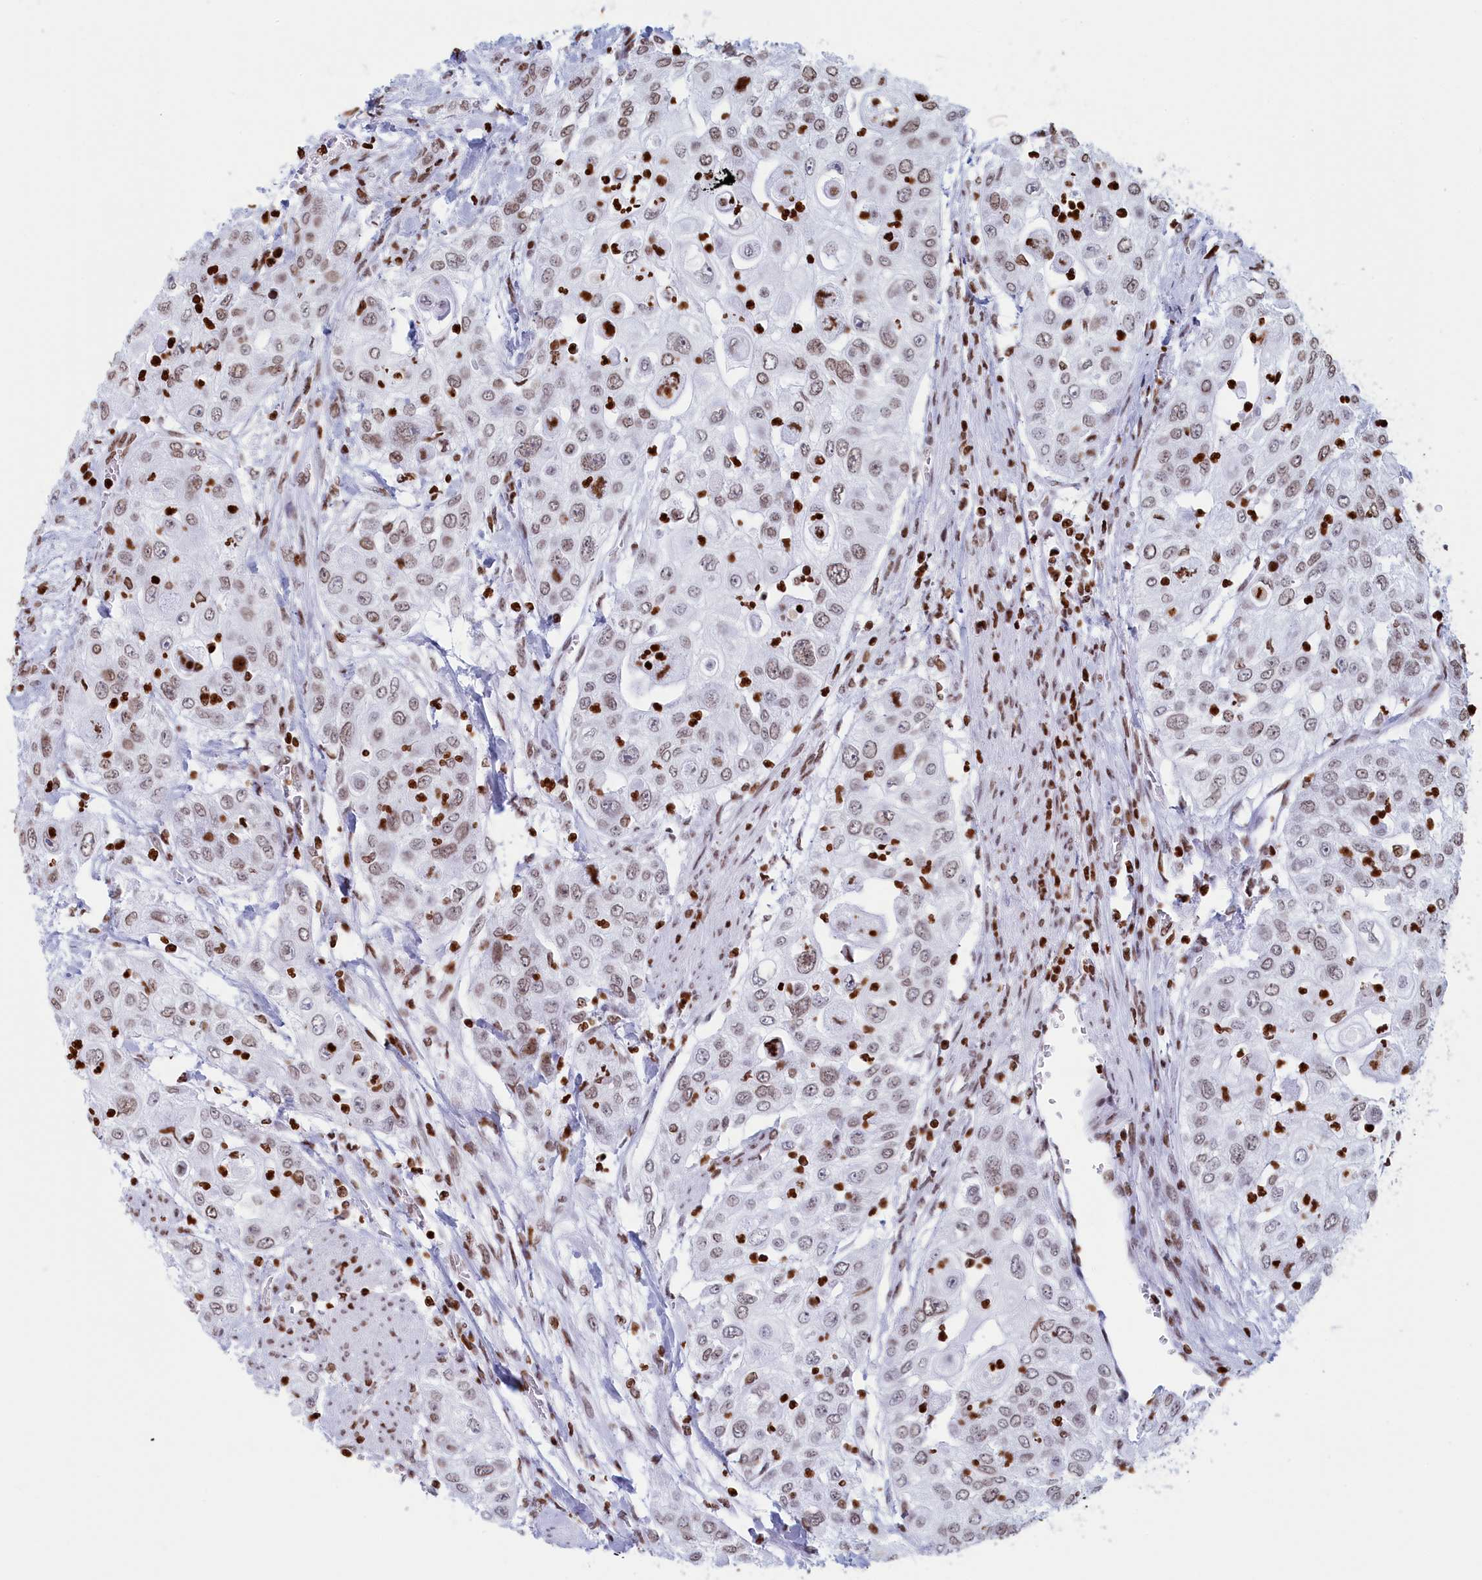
{"staining": {"intensity": "weak", "quantity": ">75%", "location": "nuclear"}, "tissue": "urothelial cancer", "cell_type": "Tumor cells", "image_type": "cancer", "snomed": [{"axis": "morphology", "description": "Urothelial carcinoma, High grade"}, {"axis": "topography", "description": "Urinary bladder"}], "caption": "Urothelial cancer tissue displays weak nuclear staining in about >75% of tumor cells Nuclei are stained in blue.", "gene": "APOBEC3A", "patient": {"sex": "female", "age": 79}}